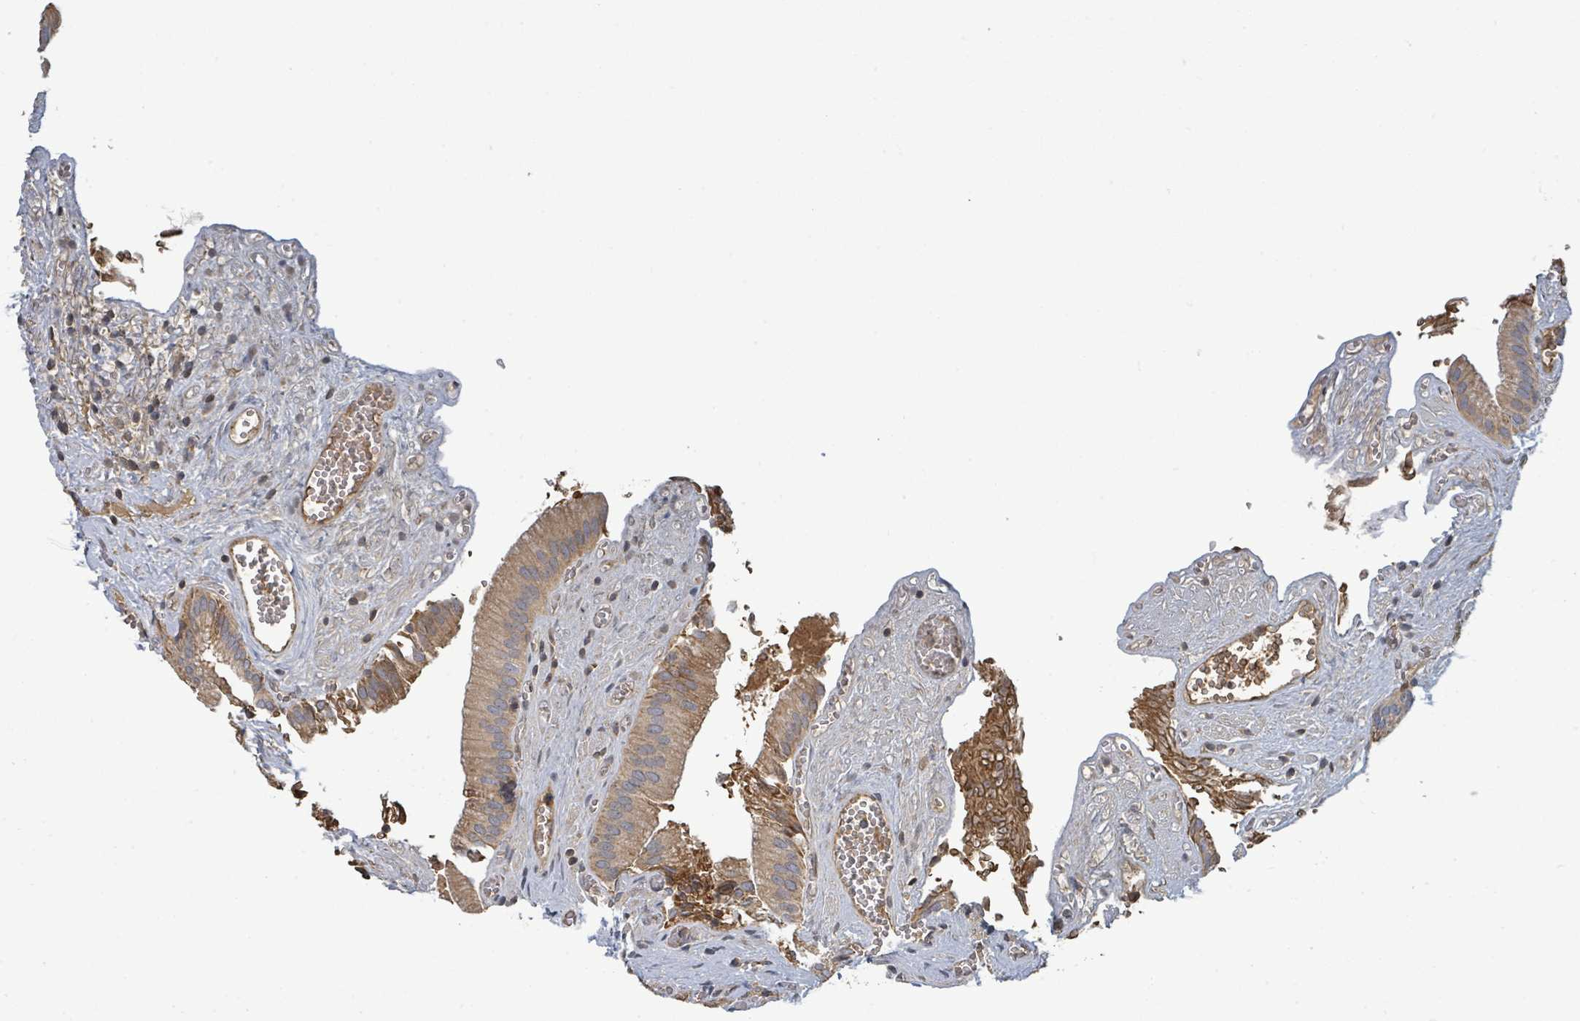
{"staining": {"intensity": "strong", "quantity": ">75%", "location": "cytoplasmic/membranous"}, "tissue": "gallbladder", "cell_type": "Glandular cells", "image_type": "normal", "snomed": [{"axis": "morphology", "description": "Normal tissue, NOS"}, {"axis": "topography", "description": "Gallbladder"}, {"axis": "topography", "description": "Peripheral nerve tissue"}], "caption": "Gallbladder stained with a brown dye exhibits strong cytoplasmic/membranous positive expression in approximately >75% of glandular cells.", "gene": "STARD4", "patient": {"sex": "male", "age": 17}}